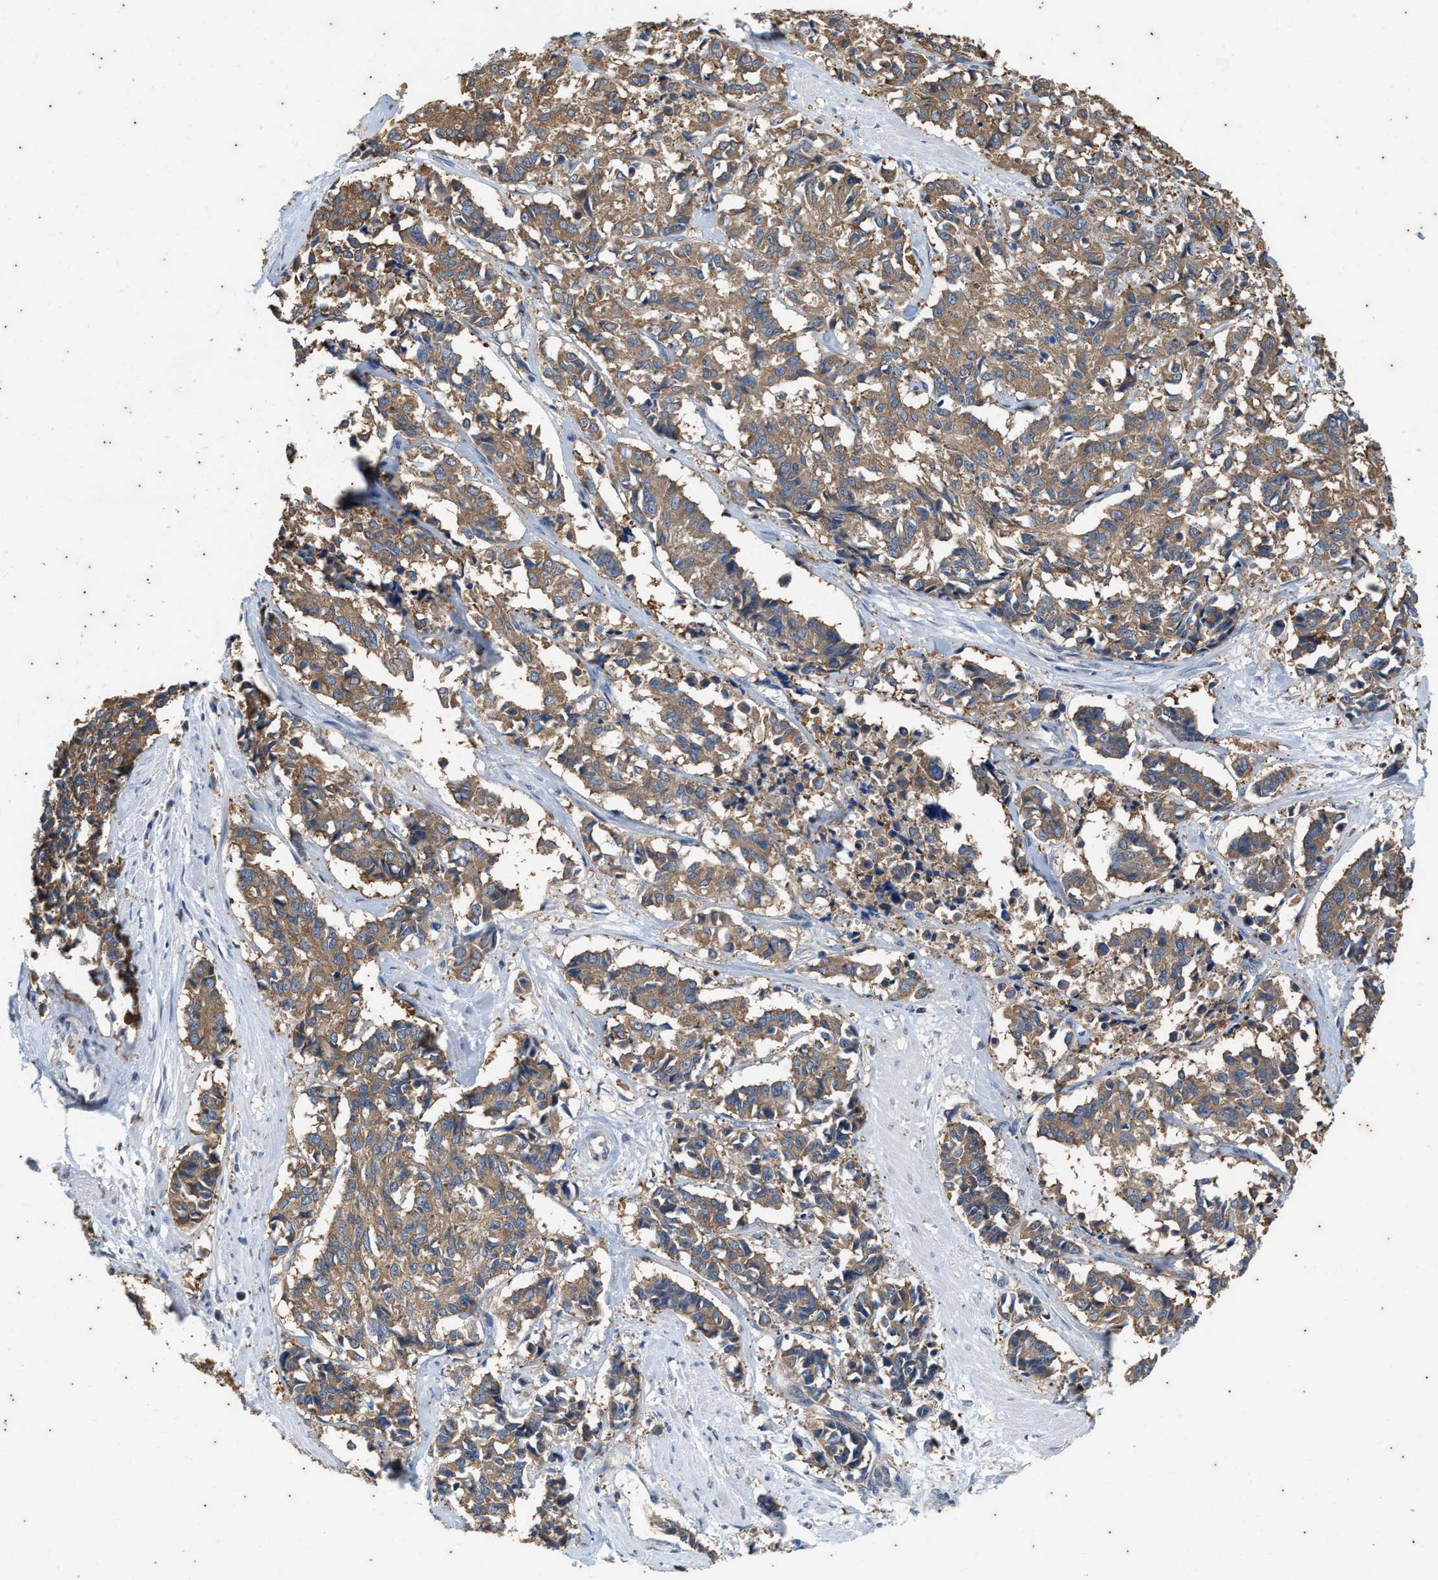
{"staining": {"intensity": "moderate", "quantity": ">75%", "location": "cytoplasmic/membranous"}, "tissue": "cervical cancer", "cell_type": "Tumor cells", "image_type": "cancer", "snomed": [{"axis": "morphology", "description": "Squamous cell carcinoma, NOS"}, {"axis": "topography", "description": "Cervix"}], "caption": "The image reveals a brown stain indicating the presence of a protein in the cytoplasmic/membranous of tumor cells in cervical cancer.", "gene": "COX19", "patient": {"sex": "female", "age": 35}}